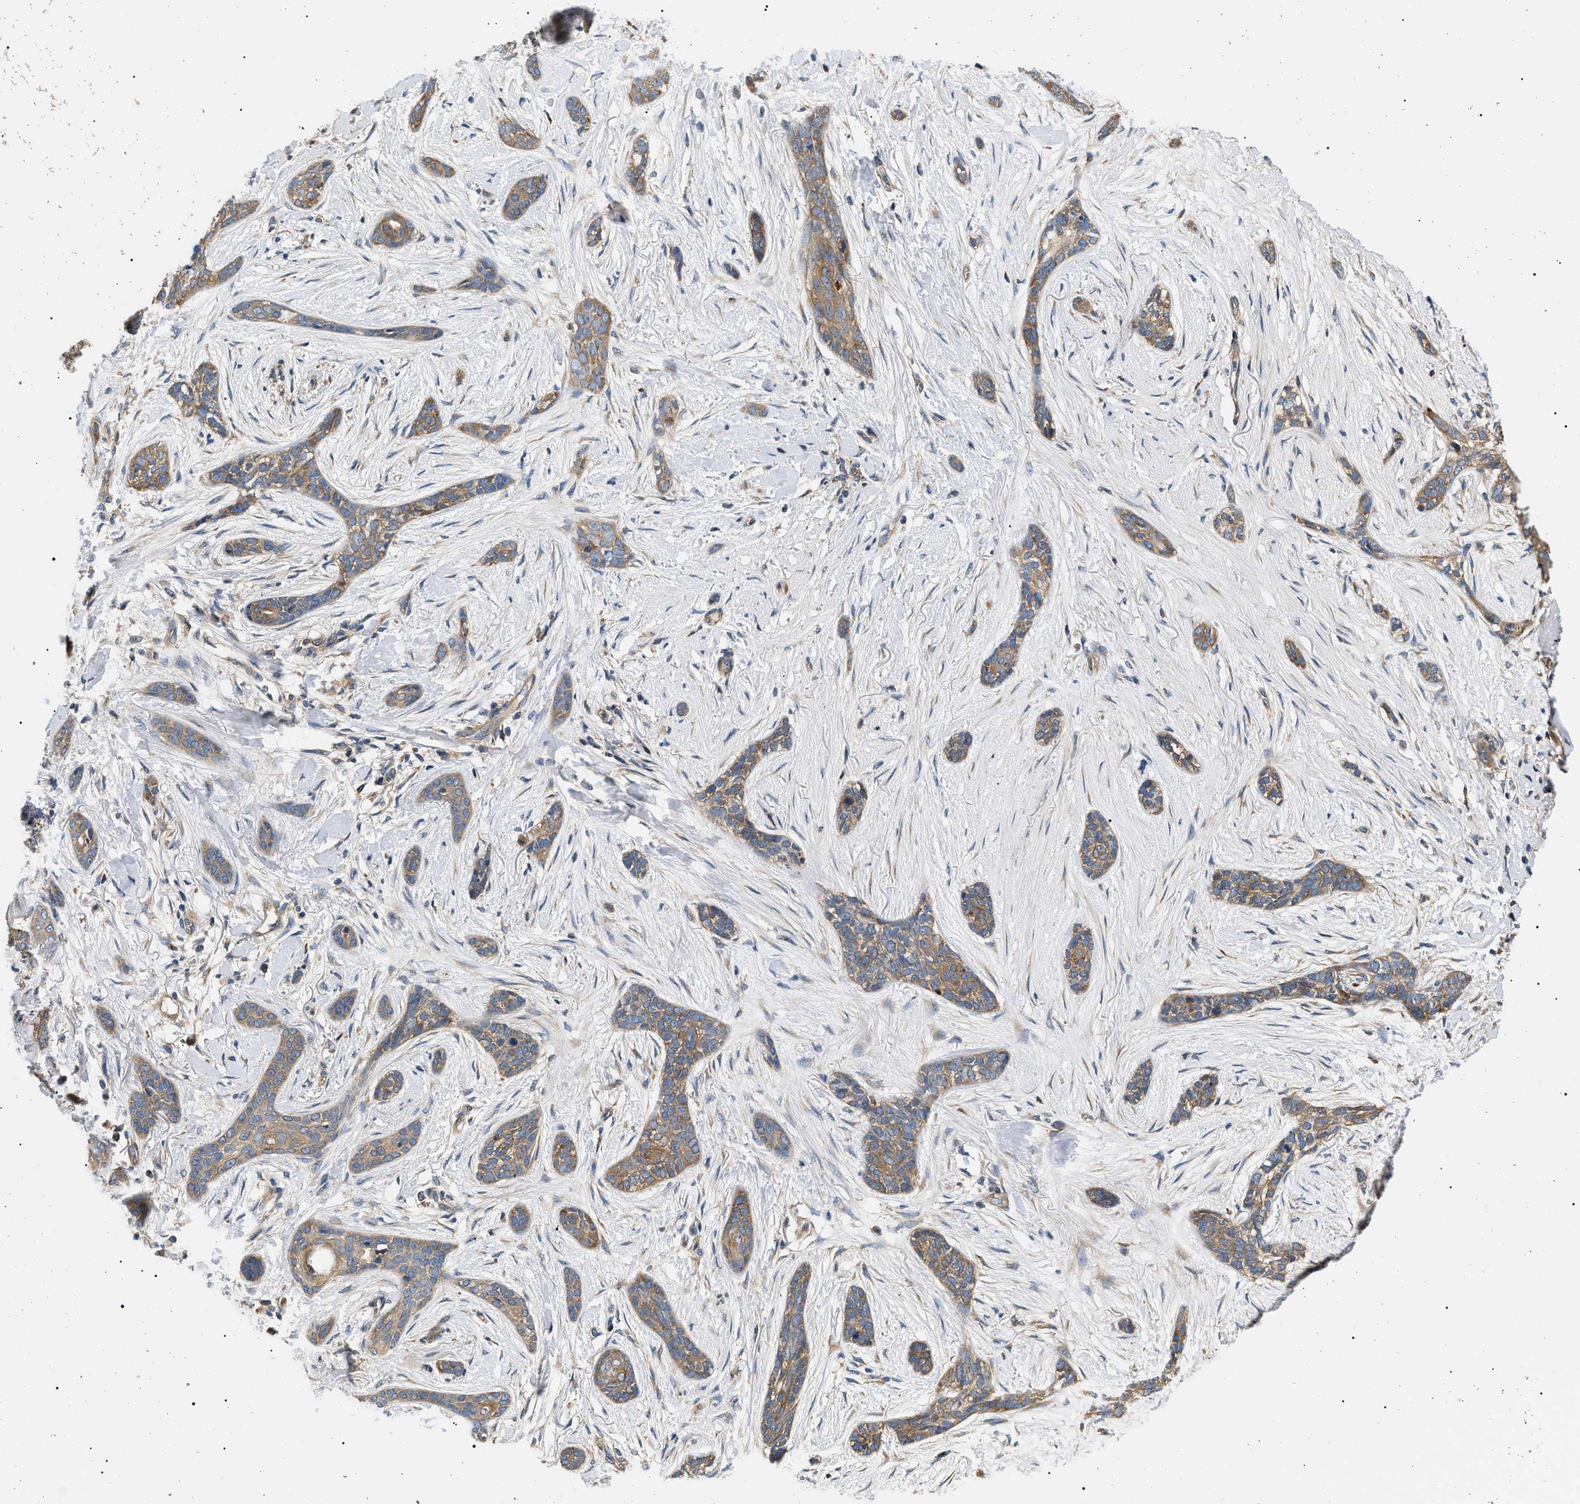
{"staining": {"intensity": "moderate", "quantity": ">75%", "location": "cytoplasmic/membranous"}, "tissue": "skin cancer", "cell_type": "Tumor cells", "image_type": "cancer", "snomed": [{"axis": "morphology", "description": "Basal cell carcinoma"}, {"axis": "morphology", "description": "Adnexal tumor, benign"}, {"axis": "topography", "description": "Skin"}], "caption": "A brown stain highlights moderate cytoplasmic/membranous staining of a protein in skin cancer tumor cells. The staining was performed using DAB (3,3'-diaminobenzidine) to visualize the protein expression in brown, while the nuclei were stained in blue with hematoxylin (Magnification: 20x).", "gene": "PPM1B", "patient": {"sex": "female", "age": 42}}